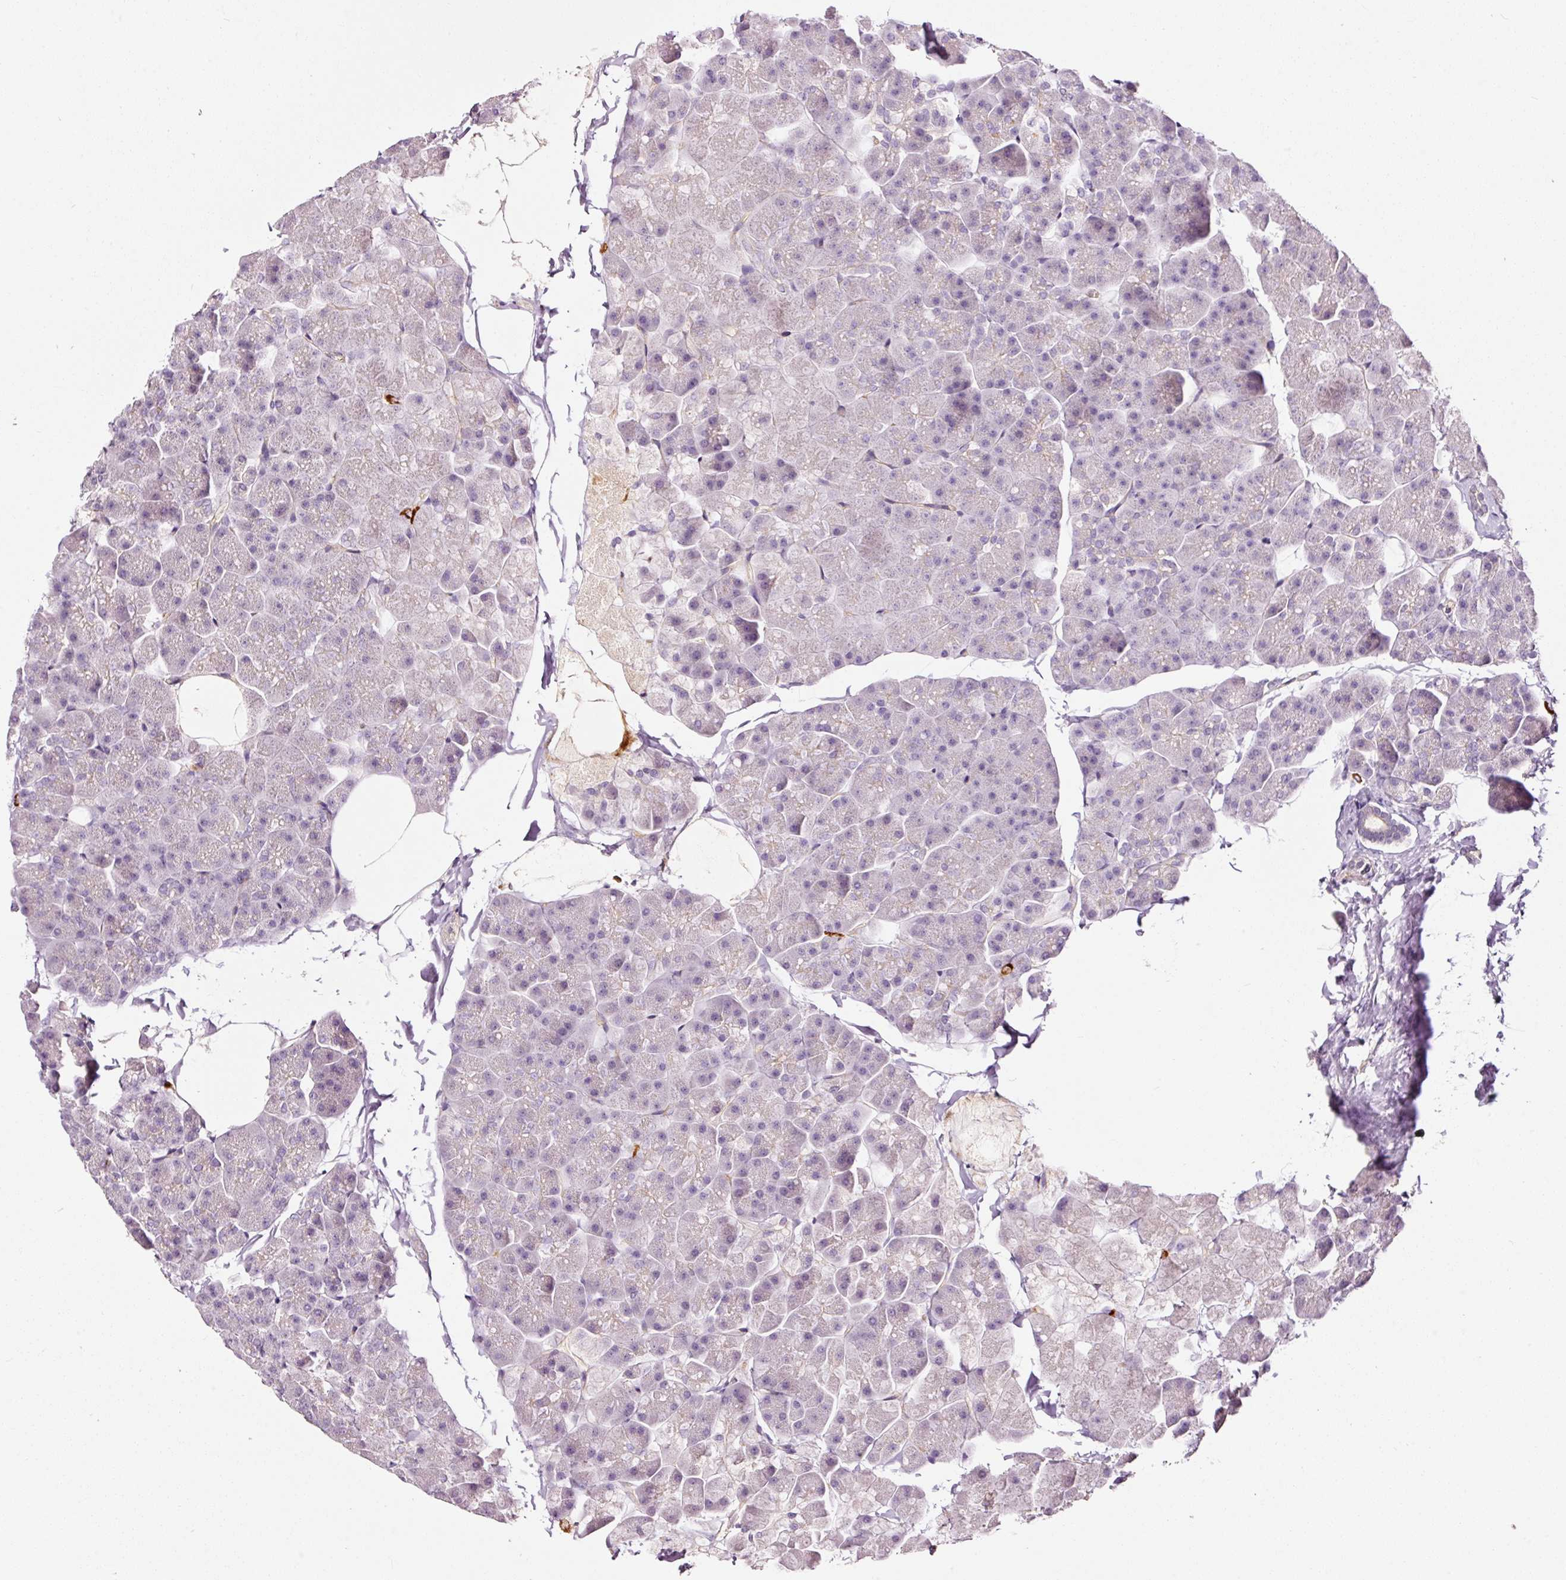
{"staining": {"intensity": "negative", "quantity": "none", "location": "none"}, "tissue": "pancreas", "cell_type": "Exocrine glandular cells", "image_type": "normal", "snomed": [{"axis": "morphology", "description": "Normal tissue, NOS"}, {"axis": "topography", "description": "Pancreas"}], "caption": "Immunohistochemistry (IHC) micrograph of normal pancreas: human pancreas stained with DAB displays no significant protein positivity in exocrine glandular cells.", "gene": "ABCB4", "patient": {"sex": "male", "age": 35}}